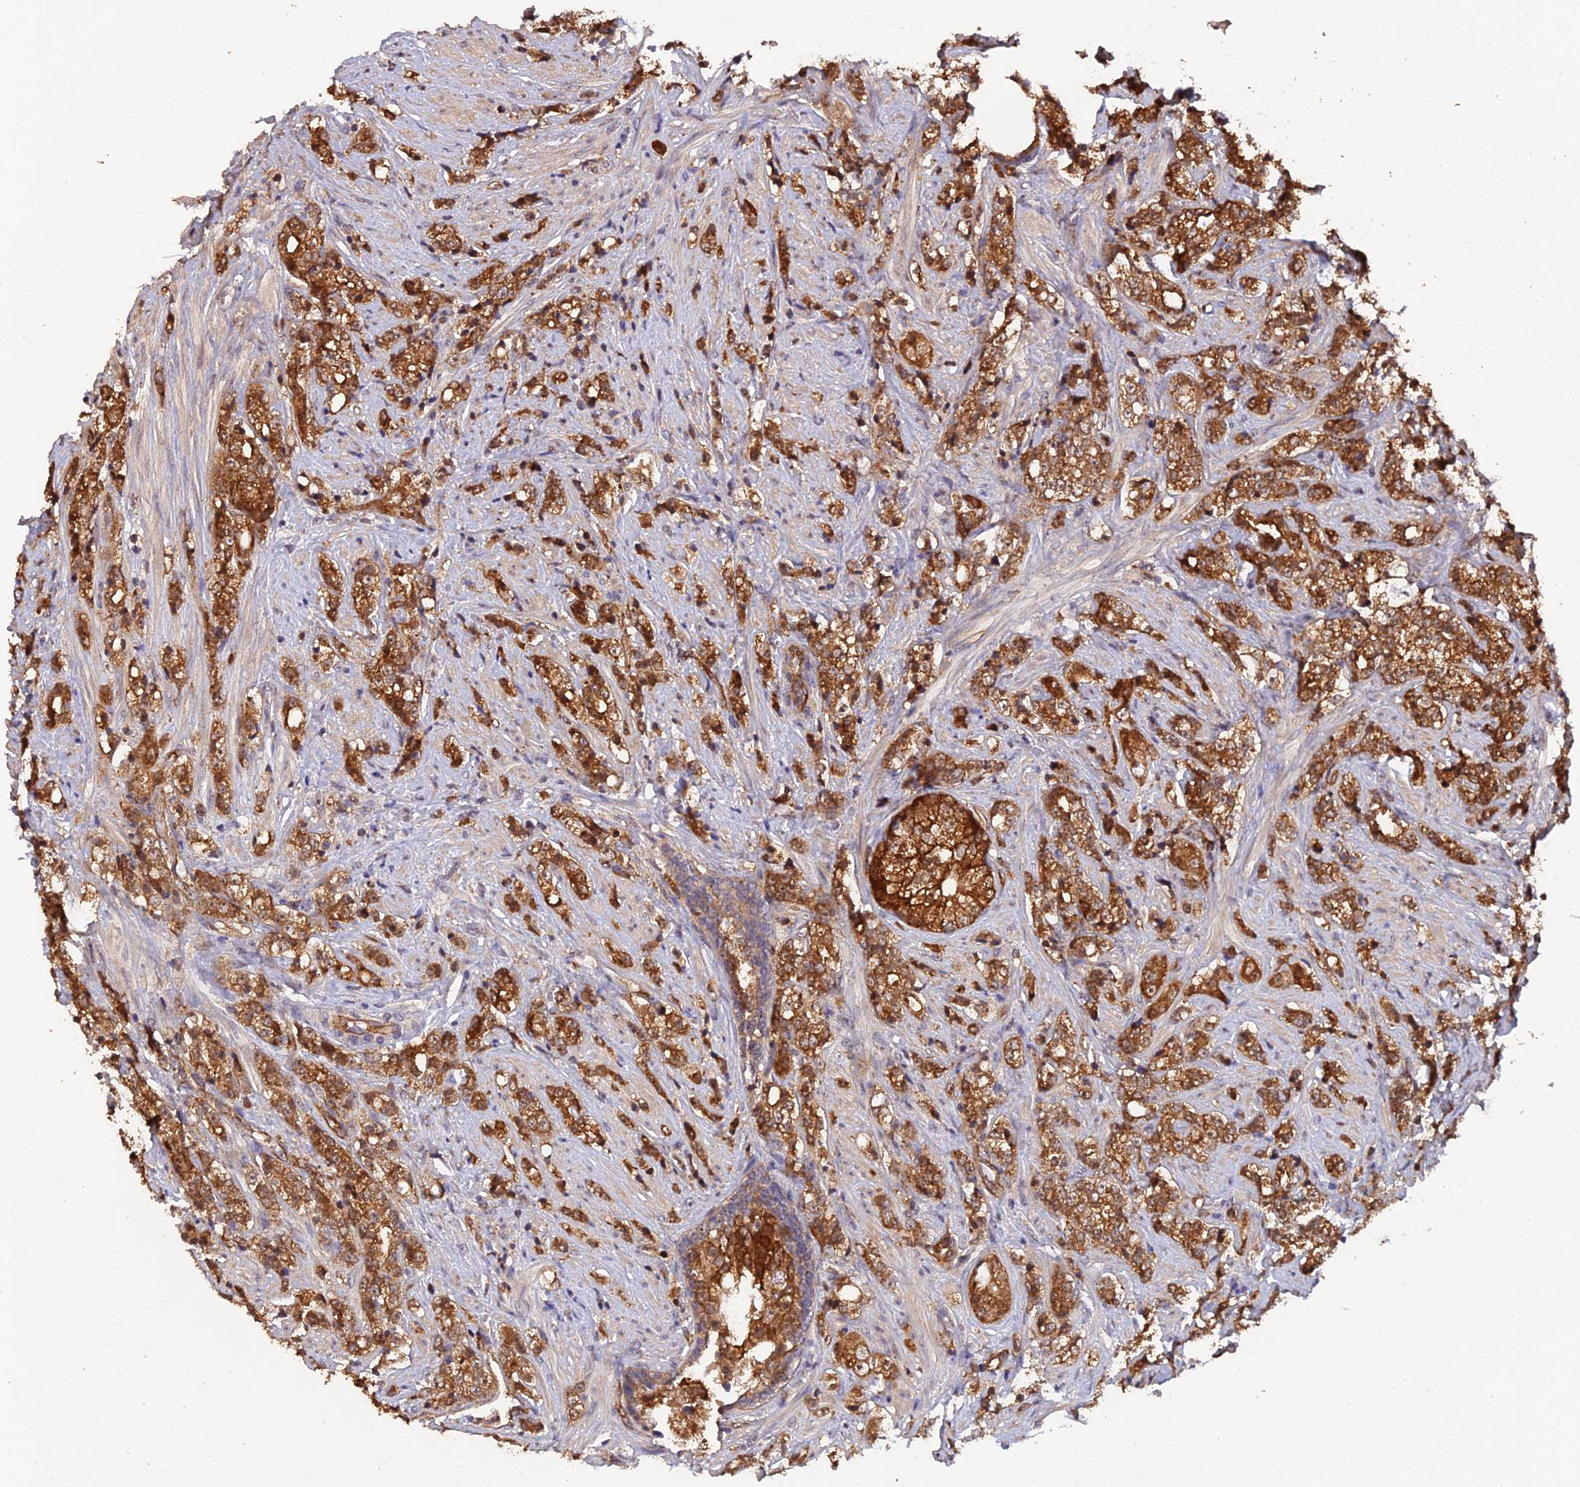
{"staining": {"intensity": "strong", "quantity": ">75%", "location": "cytoplasmic/membranous"}, "tissue": "prostate cancer", "cell_type": "Tumor cells", "image_type": "cancer", "snomed": [{"axis": "morphology", "description": "Adenocarcinoma, High grade"}, {"axis": "topography", "description": "Prostate"}], "caption": "Immunohistochemistry image of human high-grade adenocarcinoma (prostate) stained for a protein (brown), which shows high levels of strong cytoplasmic/membranous staining in approximately >75% of tumor cells.", "gene": "RALGAPA2", "patient": {"sex": "male", "age": 69}}